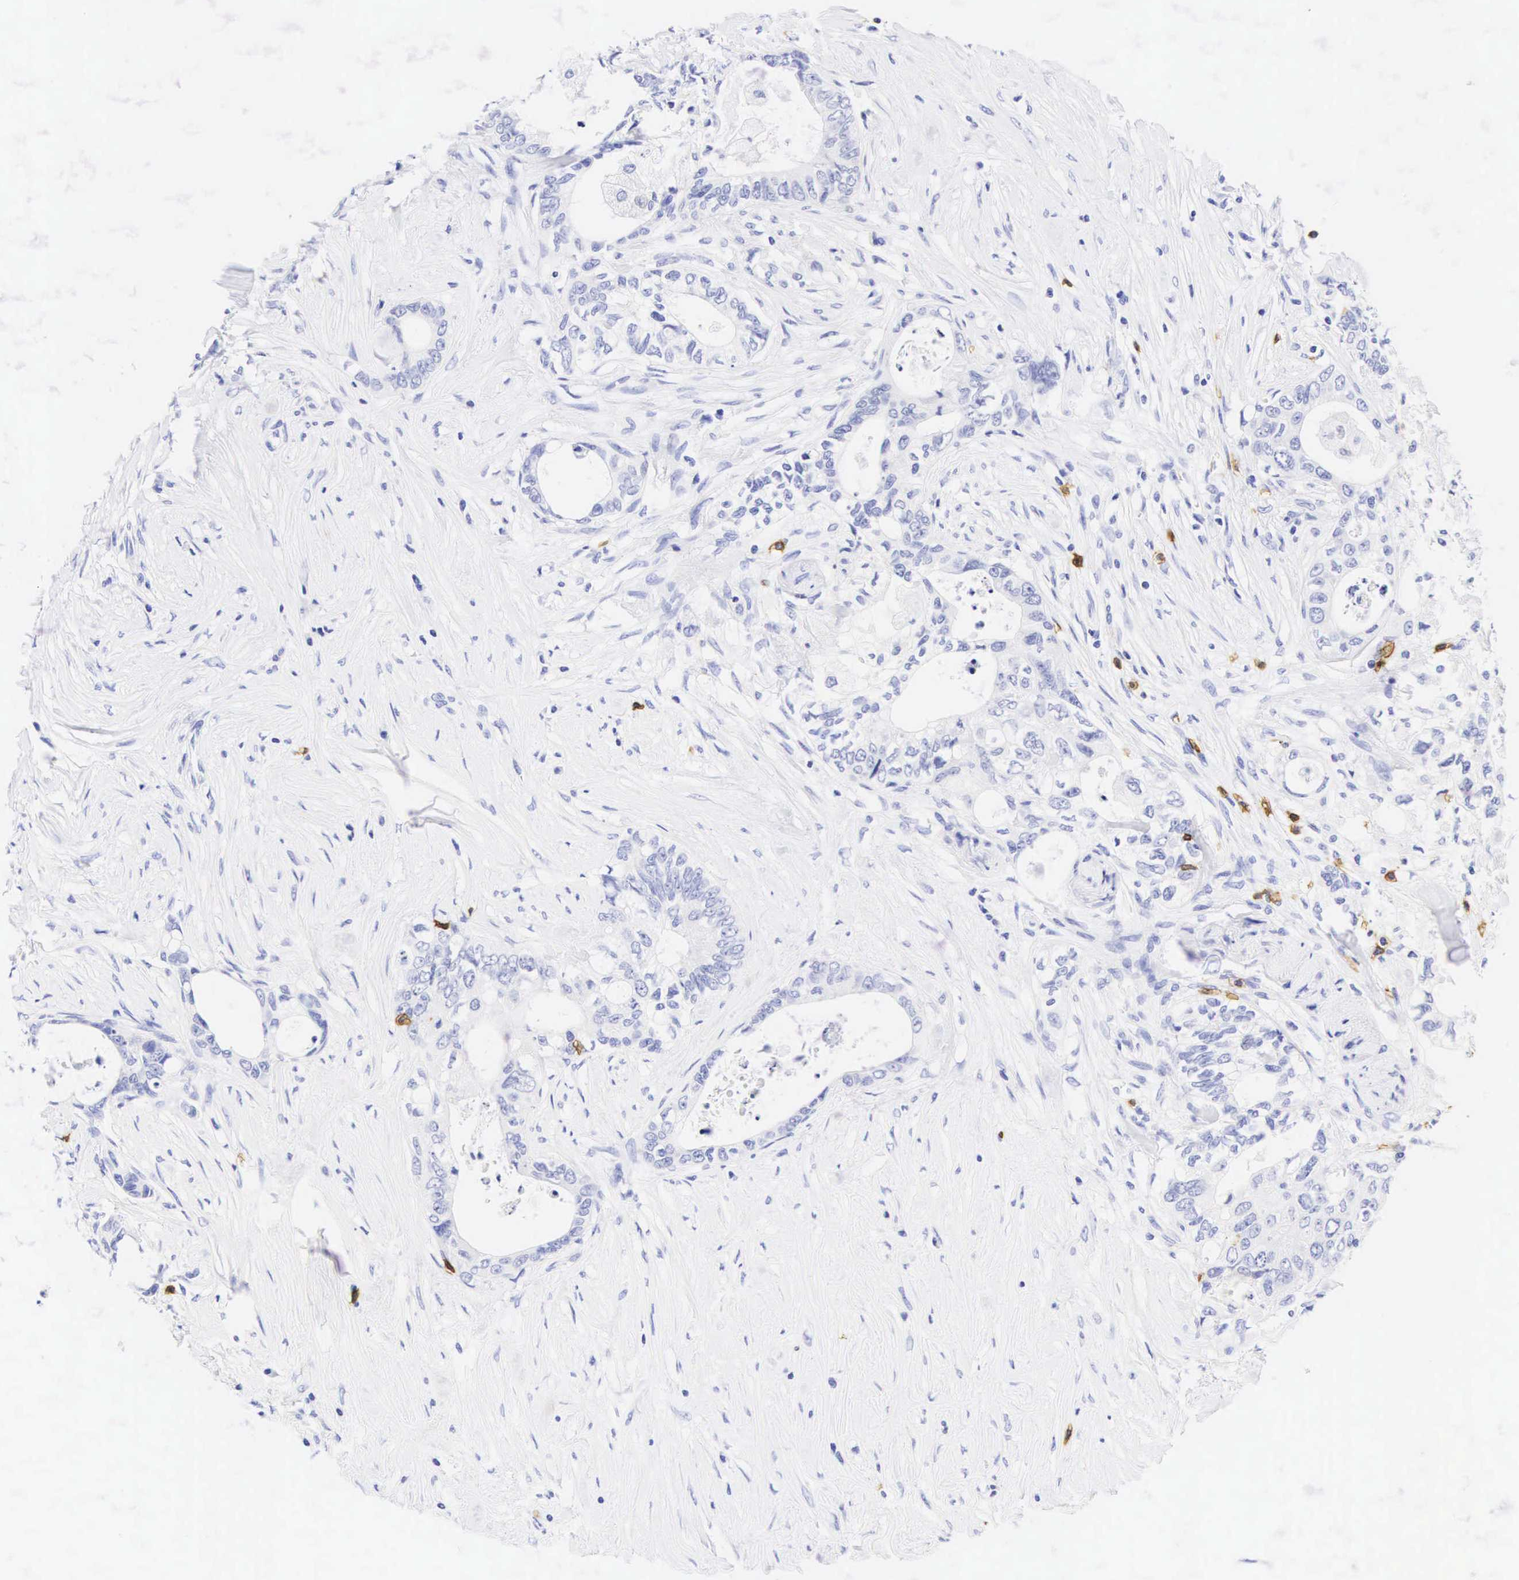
{"staining": {"intensity": "negative", "quantity": "none", "location": "none"}, "tissue": "colorectal cancer", "cell_type": "Tumor cells", "image_type": "cancer", "snomed": [{"axis": "morphology", "description": "Adenocarcinoma, NOS"}, {"axis": "topography", "description": "Rectum"}], "caption": "Tumor cells show no significant expression in colorectal cancer (adenocarcinoma).", "gene": "CD8A", "patient": {"sex": "female", "age": 57}}